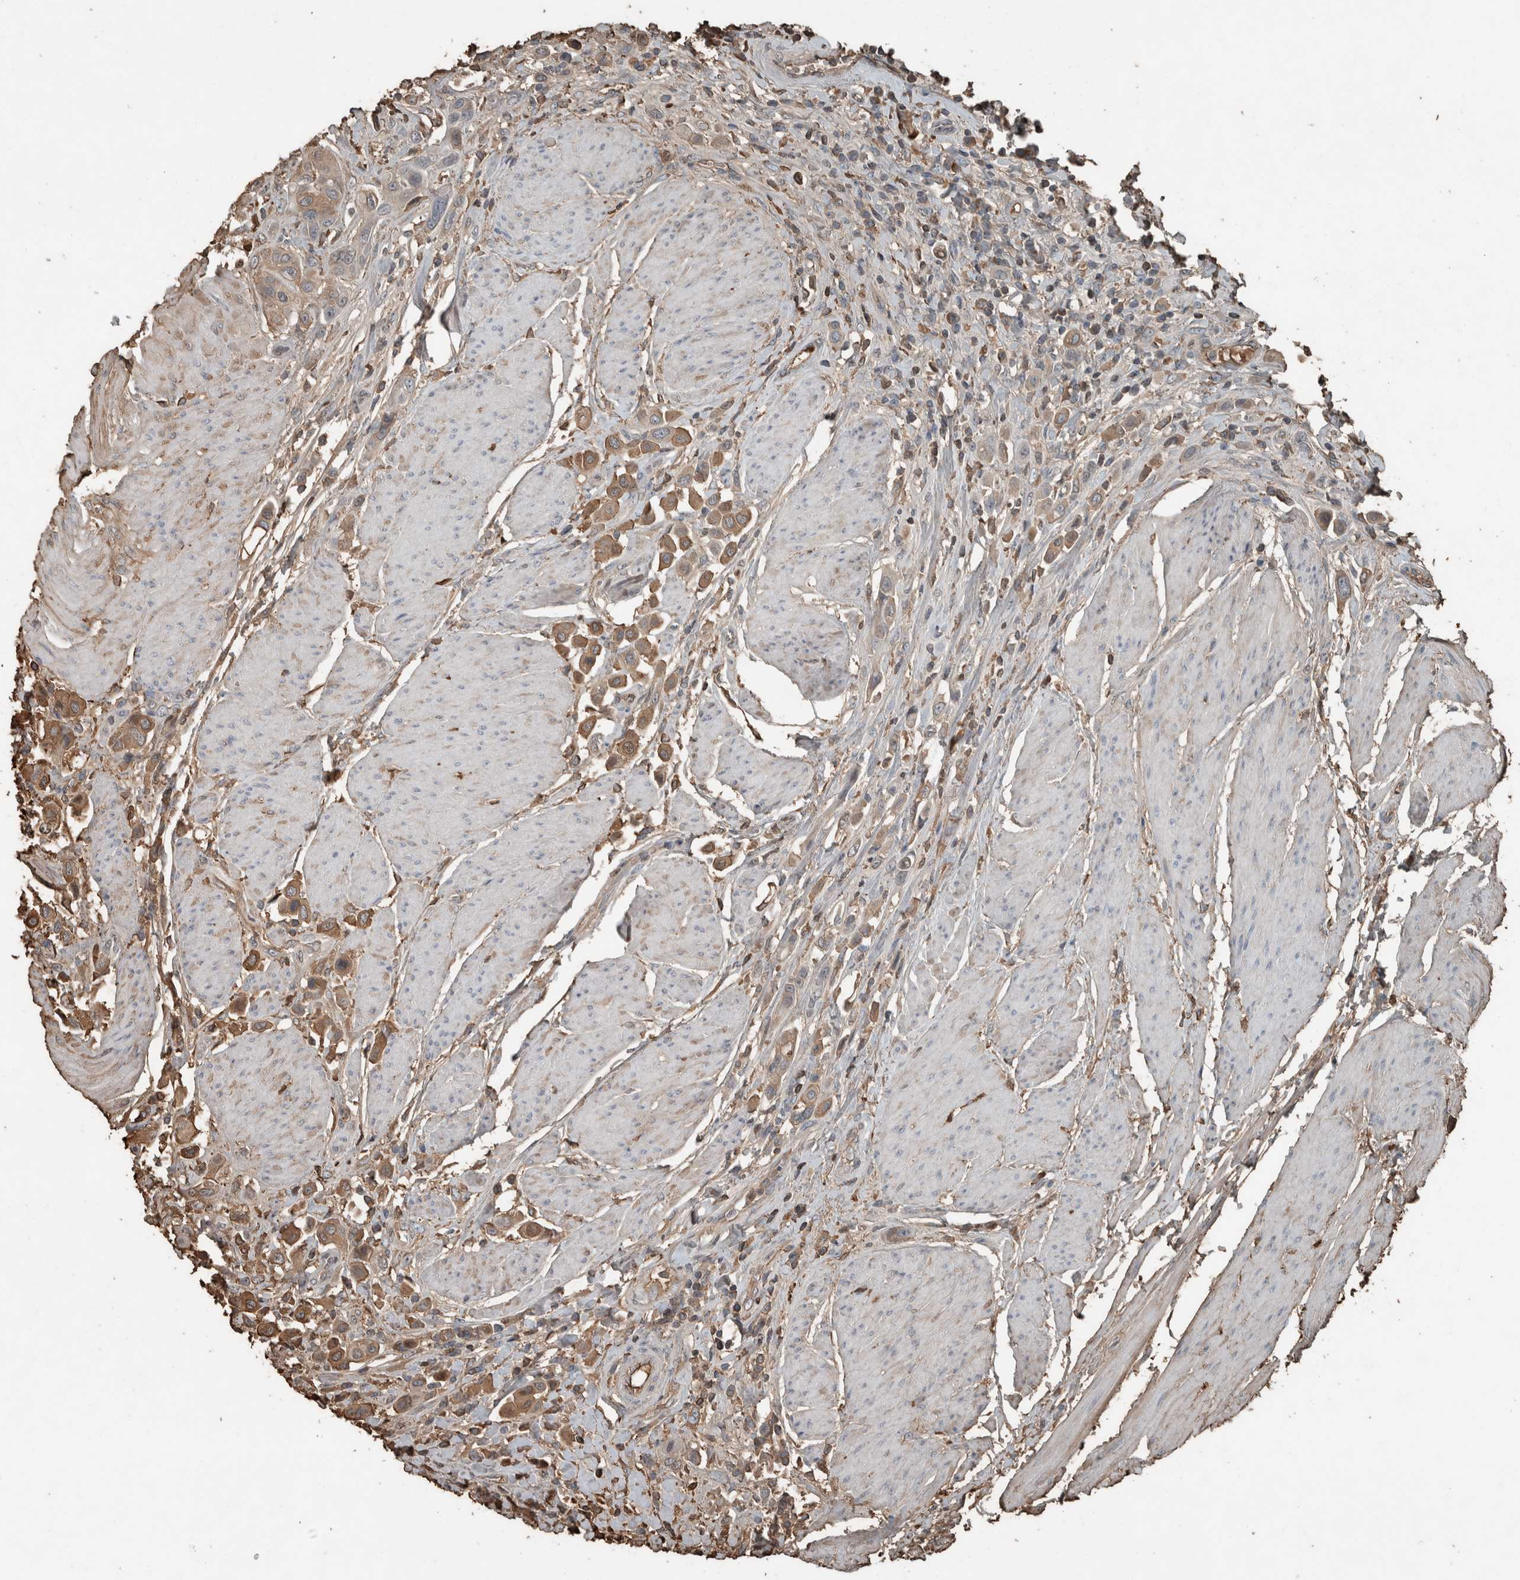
{"staining": {"intensity": "moderate", "quantity": ">75%", "location": "cytoplasmic/membranous"}, "tissue": "urothelial cancer", "cell_type": "Tumor cells", "image_type": "cancer", "snomed": [{"axis": "morphology", "description": "Urothelial carcinoma, High grade"}, {"axis": "topography", "description": "Urinary bladder"}], "caption": "Moderate cytoplasmic/membranous staining is present in approximately >75% of tumor cells in high-grade urothelial carcinoma. (DAB IHC with brightfield microscopy, high magnification).", "gene": "USP34", "patient": {"sex": "male", "age": 50}}